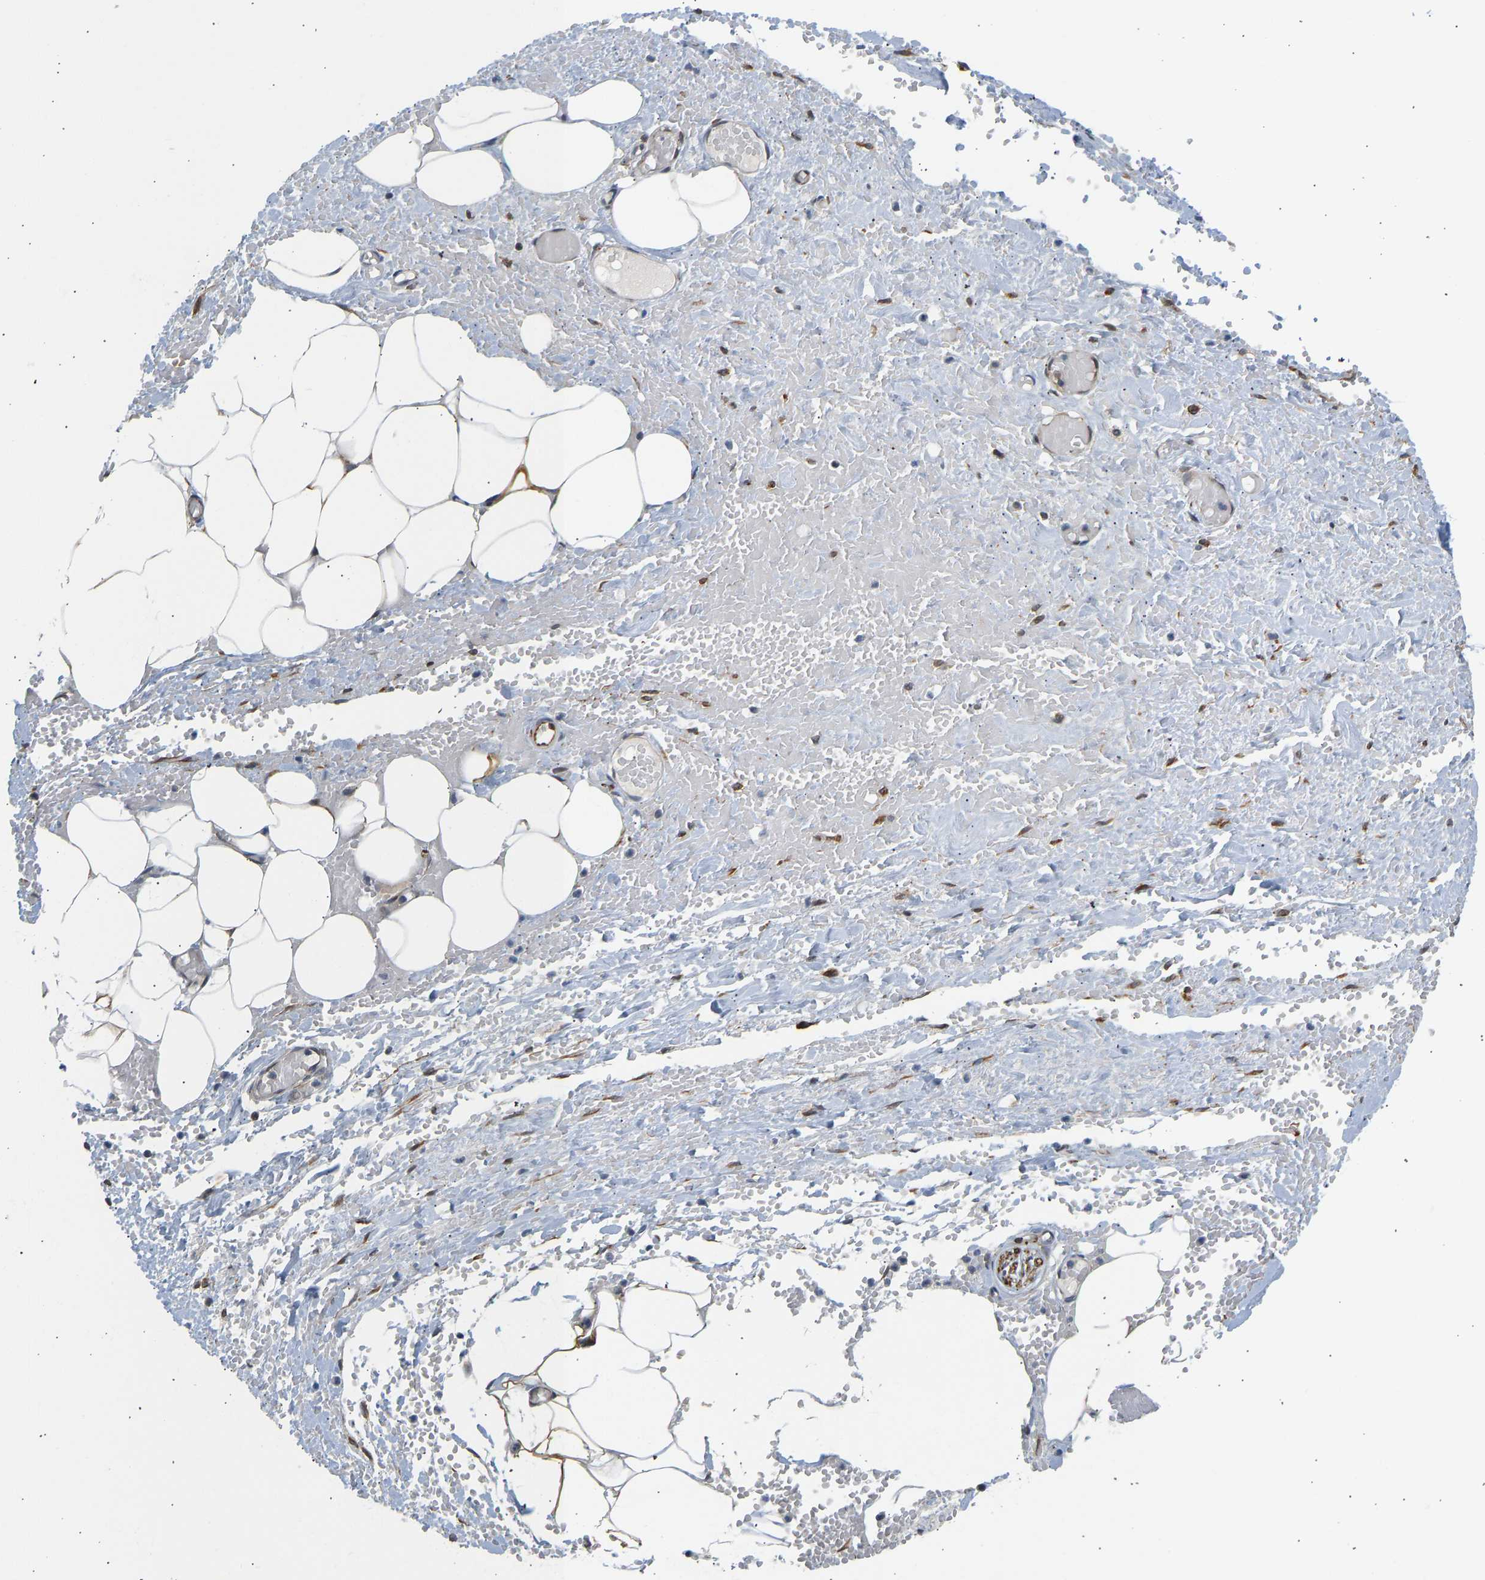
{"staining": {"intensity": "weak", "quantity": "25%-75%", "location": "cytoplasmic/membranous"}, "tissue": "adipose tissue", "cell_type": "Adipocytes", "image_type": "normal", "snomed": [{"axis": "morphology", "description": "Normal tissue, NOS"}, {"axis": "topography", "description": "Soft tissue"}, {"axis": "topography", "description": "Vascular tissue"}], "caption": "Immunohistochemical staining of normal human adipose tissue exhibits low levels of weak cytoplasmic/membranous positivity in approximately 25%-75% of adipocytes.", "gene": "BAG1", "patient": {"sex": "female", "age": 35}}